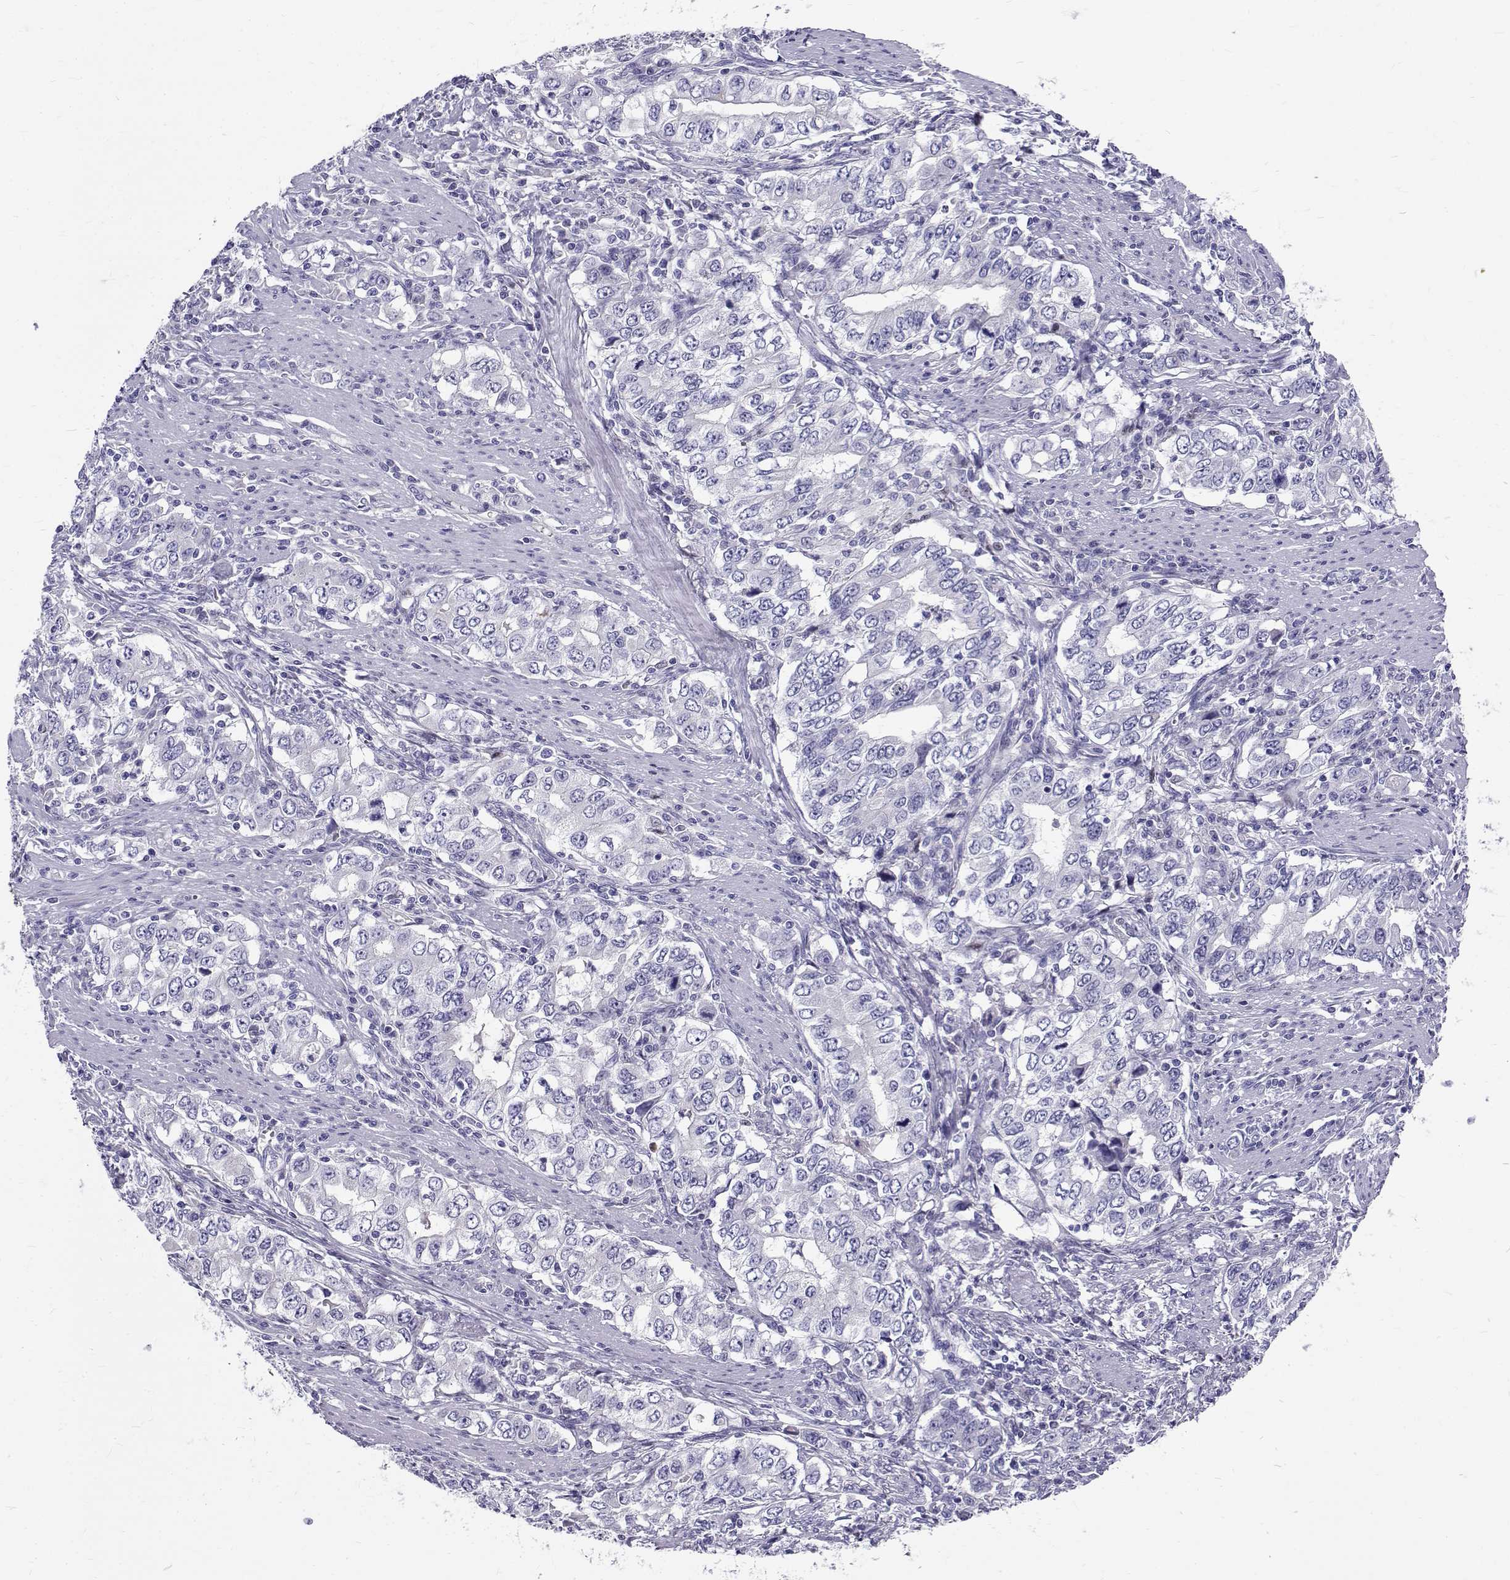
{"staining": {"intensity": "negative", "quantity": "none", "location": "none"}, "tissue": "stomach cancer", "cell_type": "Tumor cells", "image_type": "cancer", "snomed": [{"axis": "morphology", "description": "Adenocarcinoma, NOS"}, {"axis": "topography", "description": "Stomach, lower"}], "caption": "Immunohistochemical staining of stomach cancer (adenocarcinoma) reveals no significant expression in tumor cells. Nuclei are stained in blue.", "gene": "IGSF1", "patient": {"sex": "female", "age": 72}}